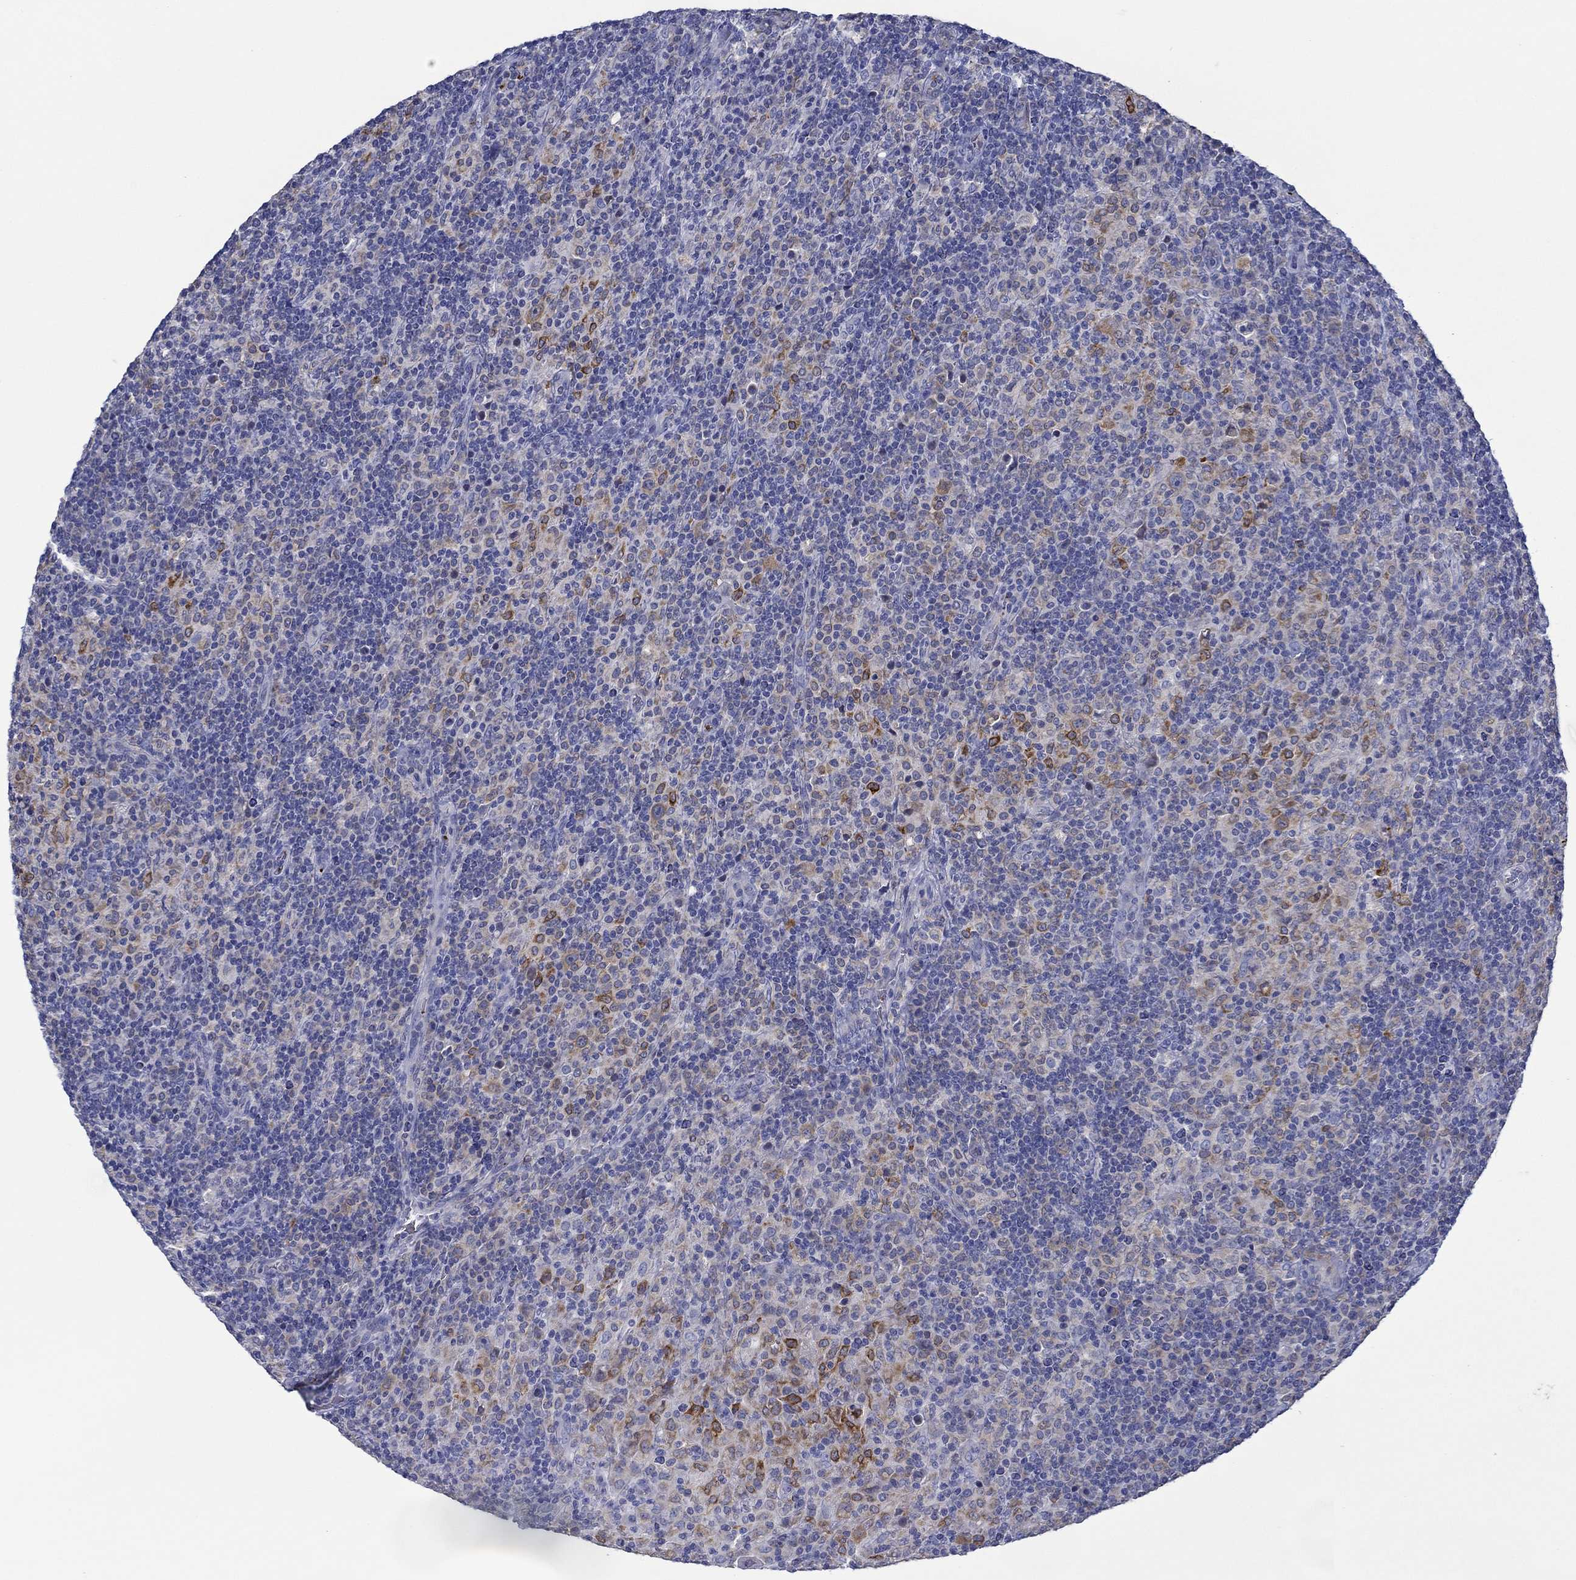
{"staining": {"intensity": "strong", "quantity": "<25%", "location": "cytoplasmic/membranous"}, "tissue": "lymphoma", "cell_type": "Tumor cells", "image_type": "cancer", "snomed": [{"axis": "morphology", "description": "Hodgkin's disease, NOS"}, {"axis": "topography", "description": "Lymph node"}], "caption": "A brown stain labels strong cytoplasmic/membranous staining of a protein in lymphoma tumor cells. Nuclei are stained in blue.", "gene": "SLC27A3", "patient": {"sex": "male", "age": 70}}